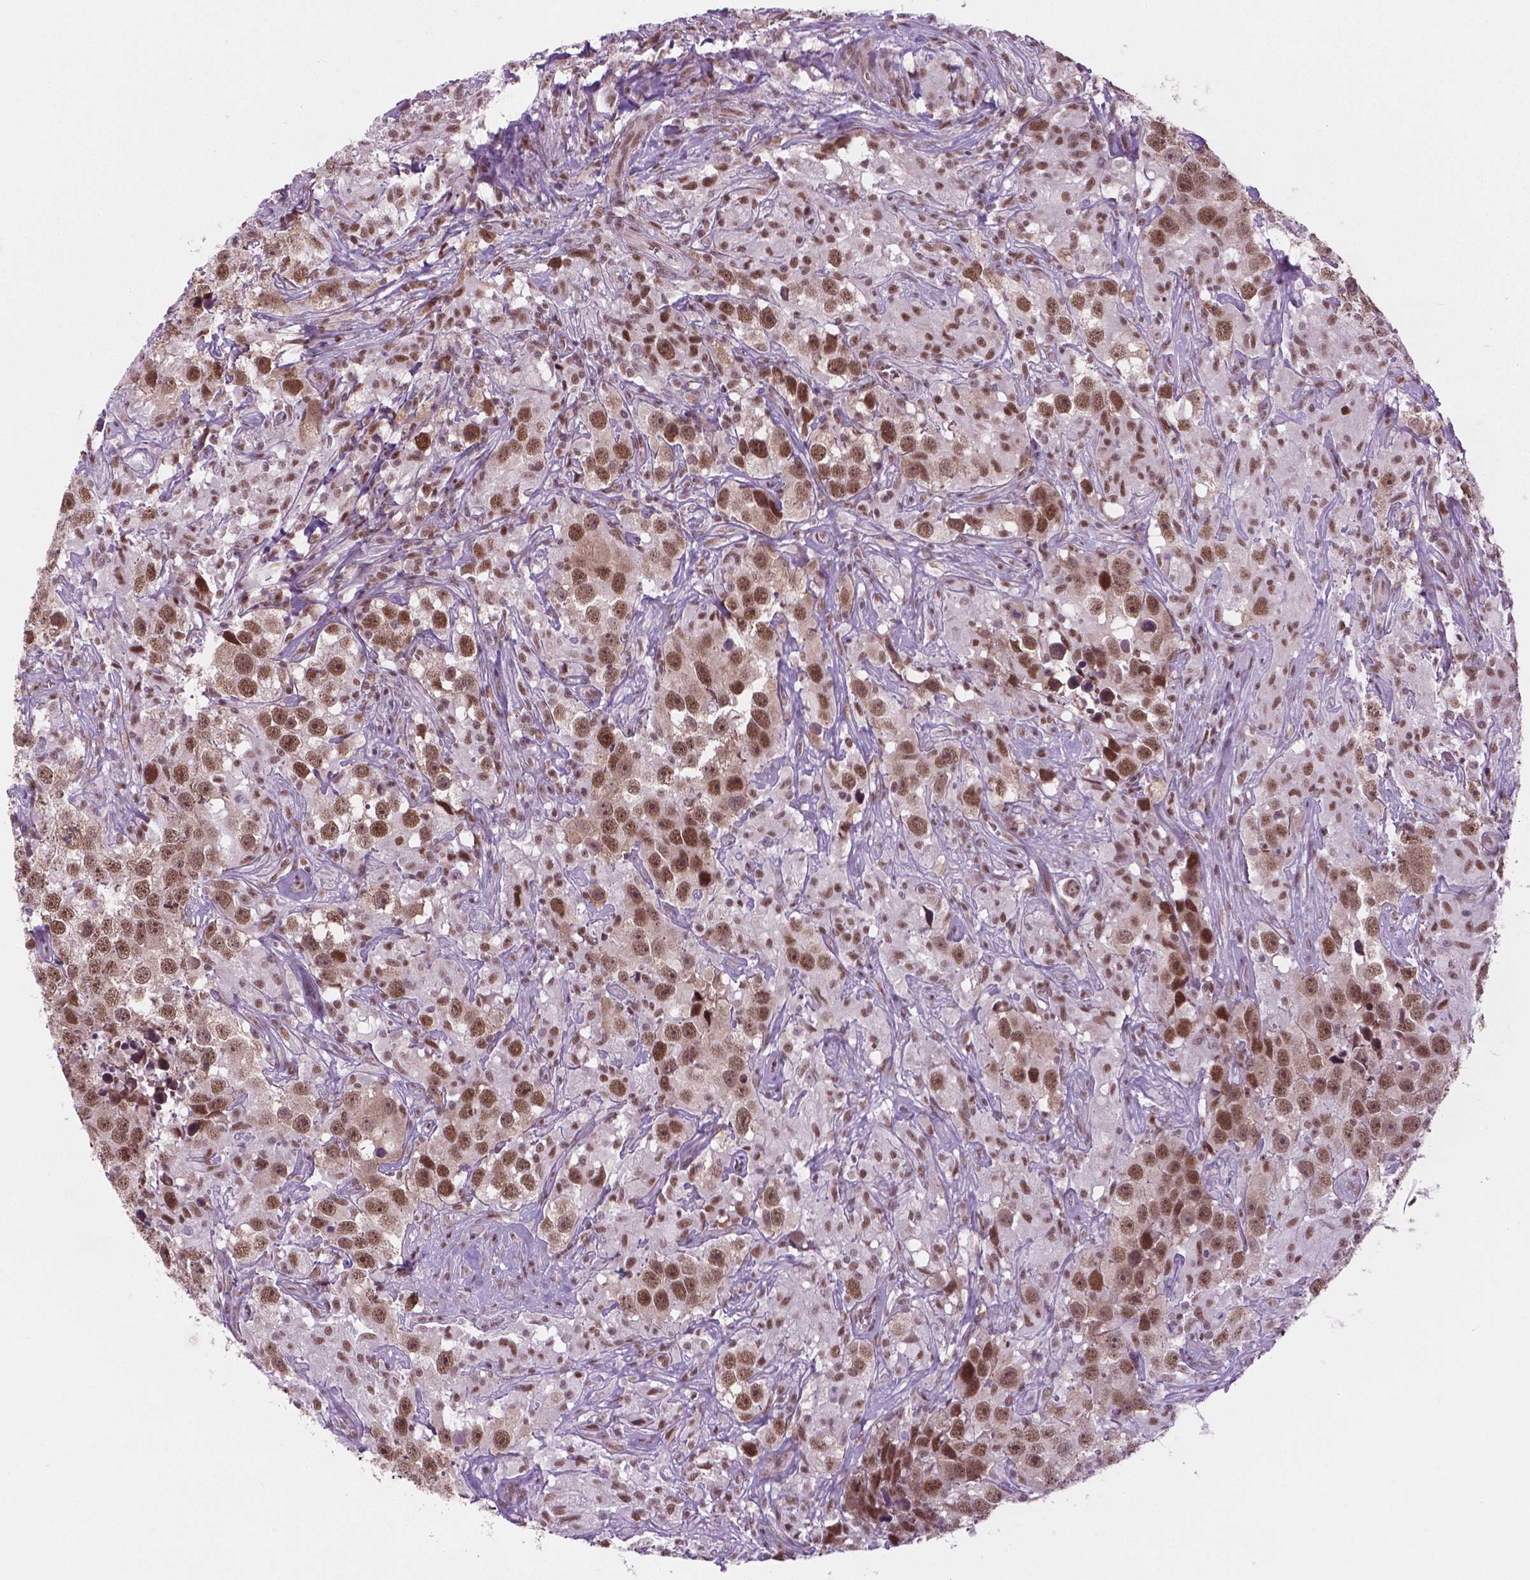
{"staining": {"intensity": "moderate", "quantity": ">75%", "location": "nuclear"}, "tissue": "testis cancer", "cell_type": "Tumor cells", "image_type": "cancer", "snomed": [{"axis": "morphology", "description": "Seminoma, NOS"}, {"axis": "topography", "description": "Testis"}], "caption": "Tumor cells reveal moderate nuclear staining in about >75% of cells in seminoma (testis). Using DAB (3,3'-diaminobenzidine) (brown) and hematoxylin (blue) stains, captured at high magnification using brightfield microscopy.", "gene": "PHAX", "patient": {"sex": "male", "age": 49}}